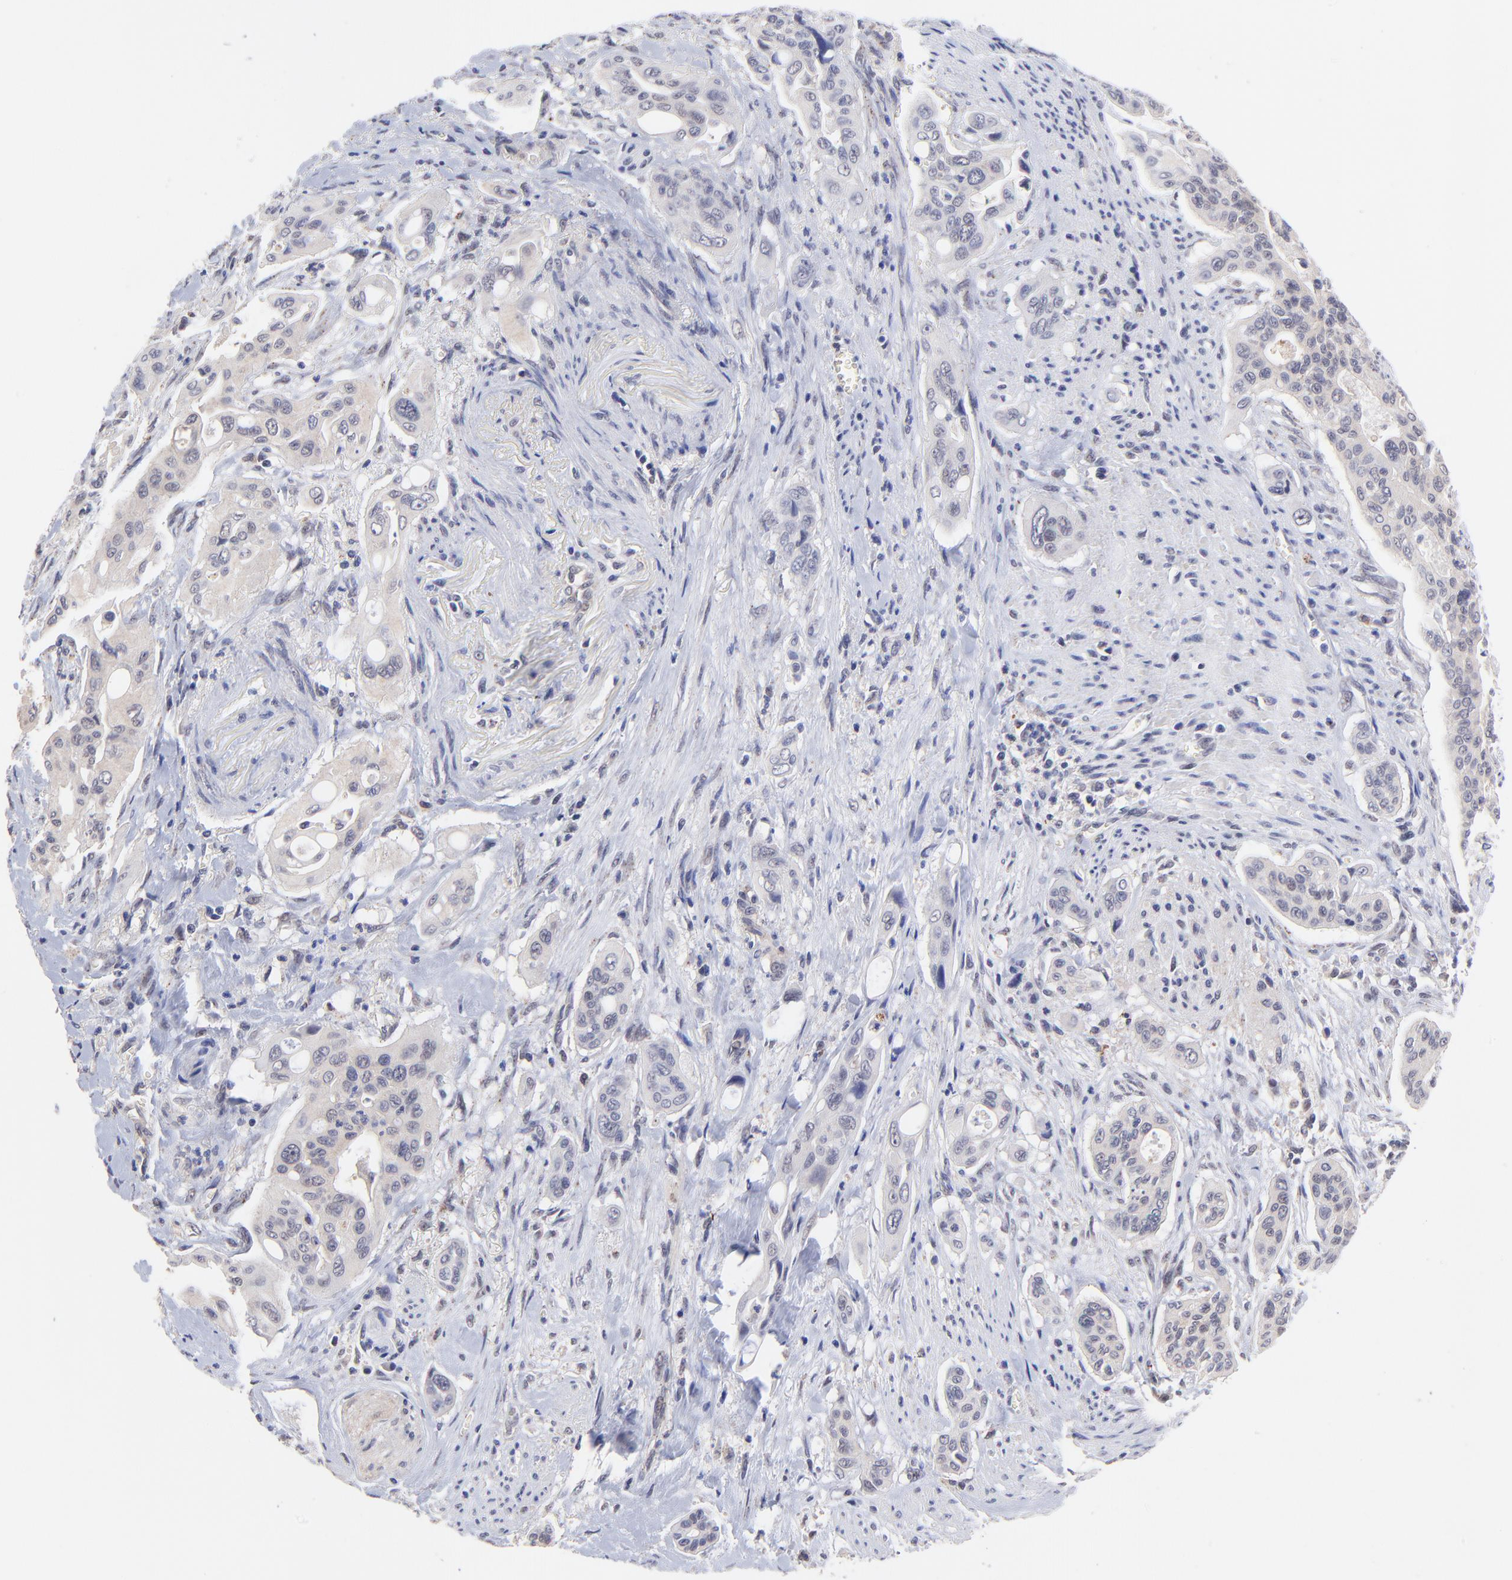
{"staining": {"intensity": "negative", "quantity": "none", "location": "none"}, "tissue": "pancreatic cancer", "cell_type": "Tumor cells", "image_type": "cancer", "snomed": [{"axis": "morphology", "description": "Adenocarcinoma, NOS"}, {"axis": "topography", "description": "Pancreas"}], "caption": "Tumor cells are negative for protein expression in human pancreatic cancer (adenocarcinoma).", "gene": "ZNF747", "patient": {"sex": "male", "age": 77}}